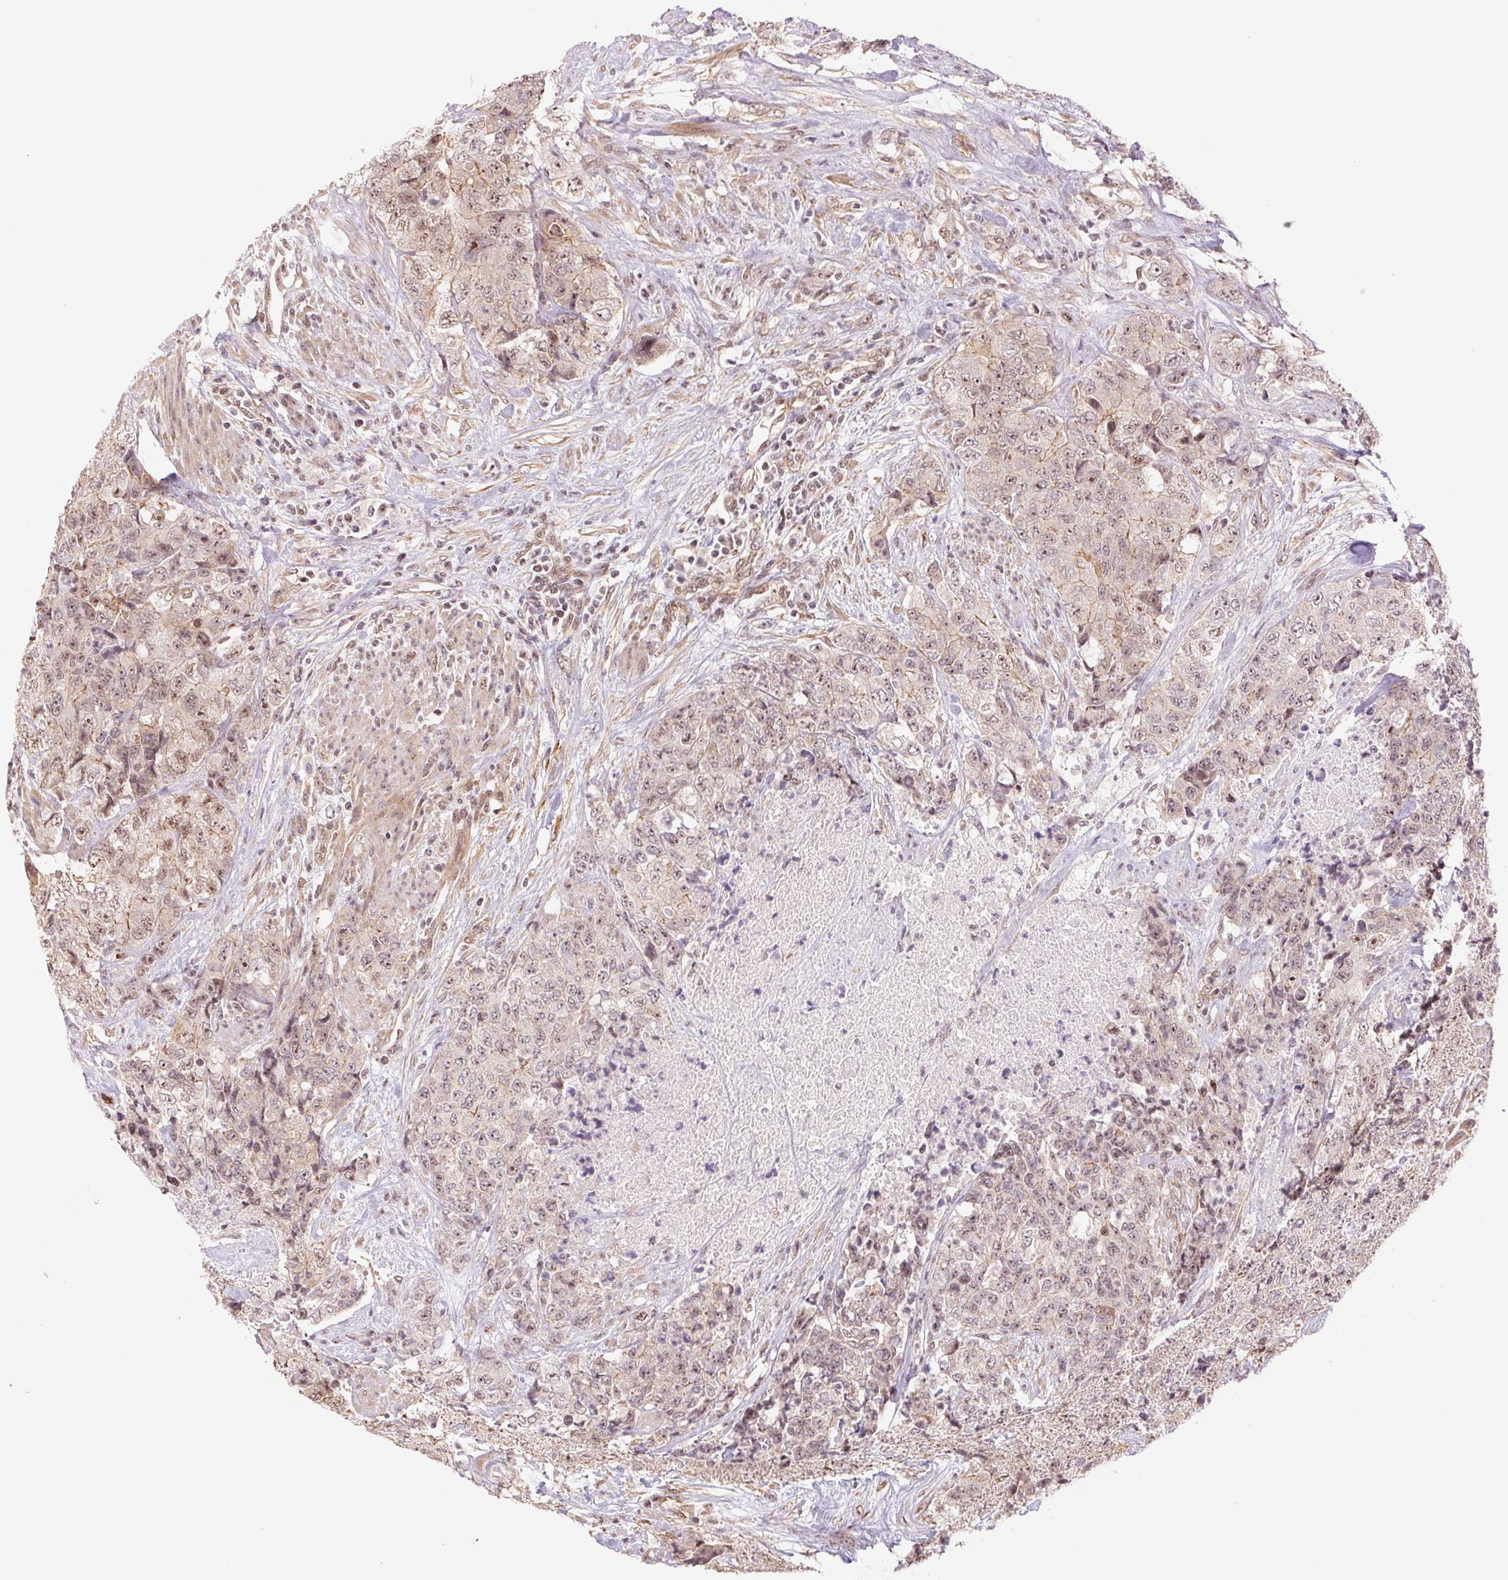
{"staining": {"intensity": "weak", "quantity": ">75%", "location": "nuclear"}, "tissue": "urothelial cancer", "cell_type": "Tumor cells", "image_type": "cancer", "snomed": [{"axis": "morphology", "description": "Urothelial carcinoma, High grade"}, {"axis": "topography", "description": "Urinary bladder"}], "caption": "Protein staining of urothelial carcinoma (high-grade) tissue reveals weak nuclear staining in approximately >75% of tumor cells.", "gene": "CWC25", "patient": {"sex": "female", "age": 78}}